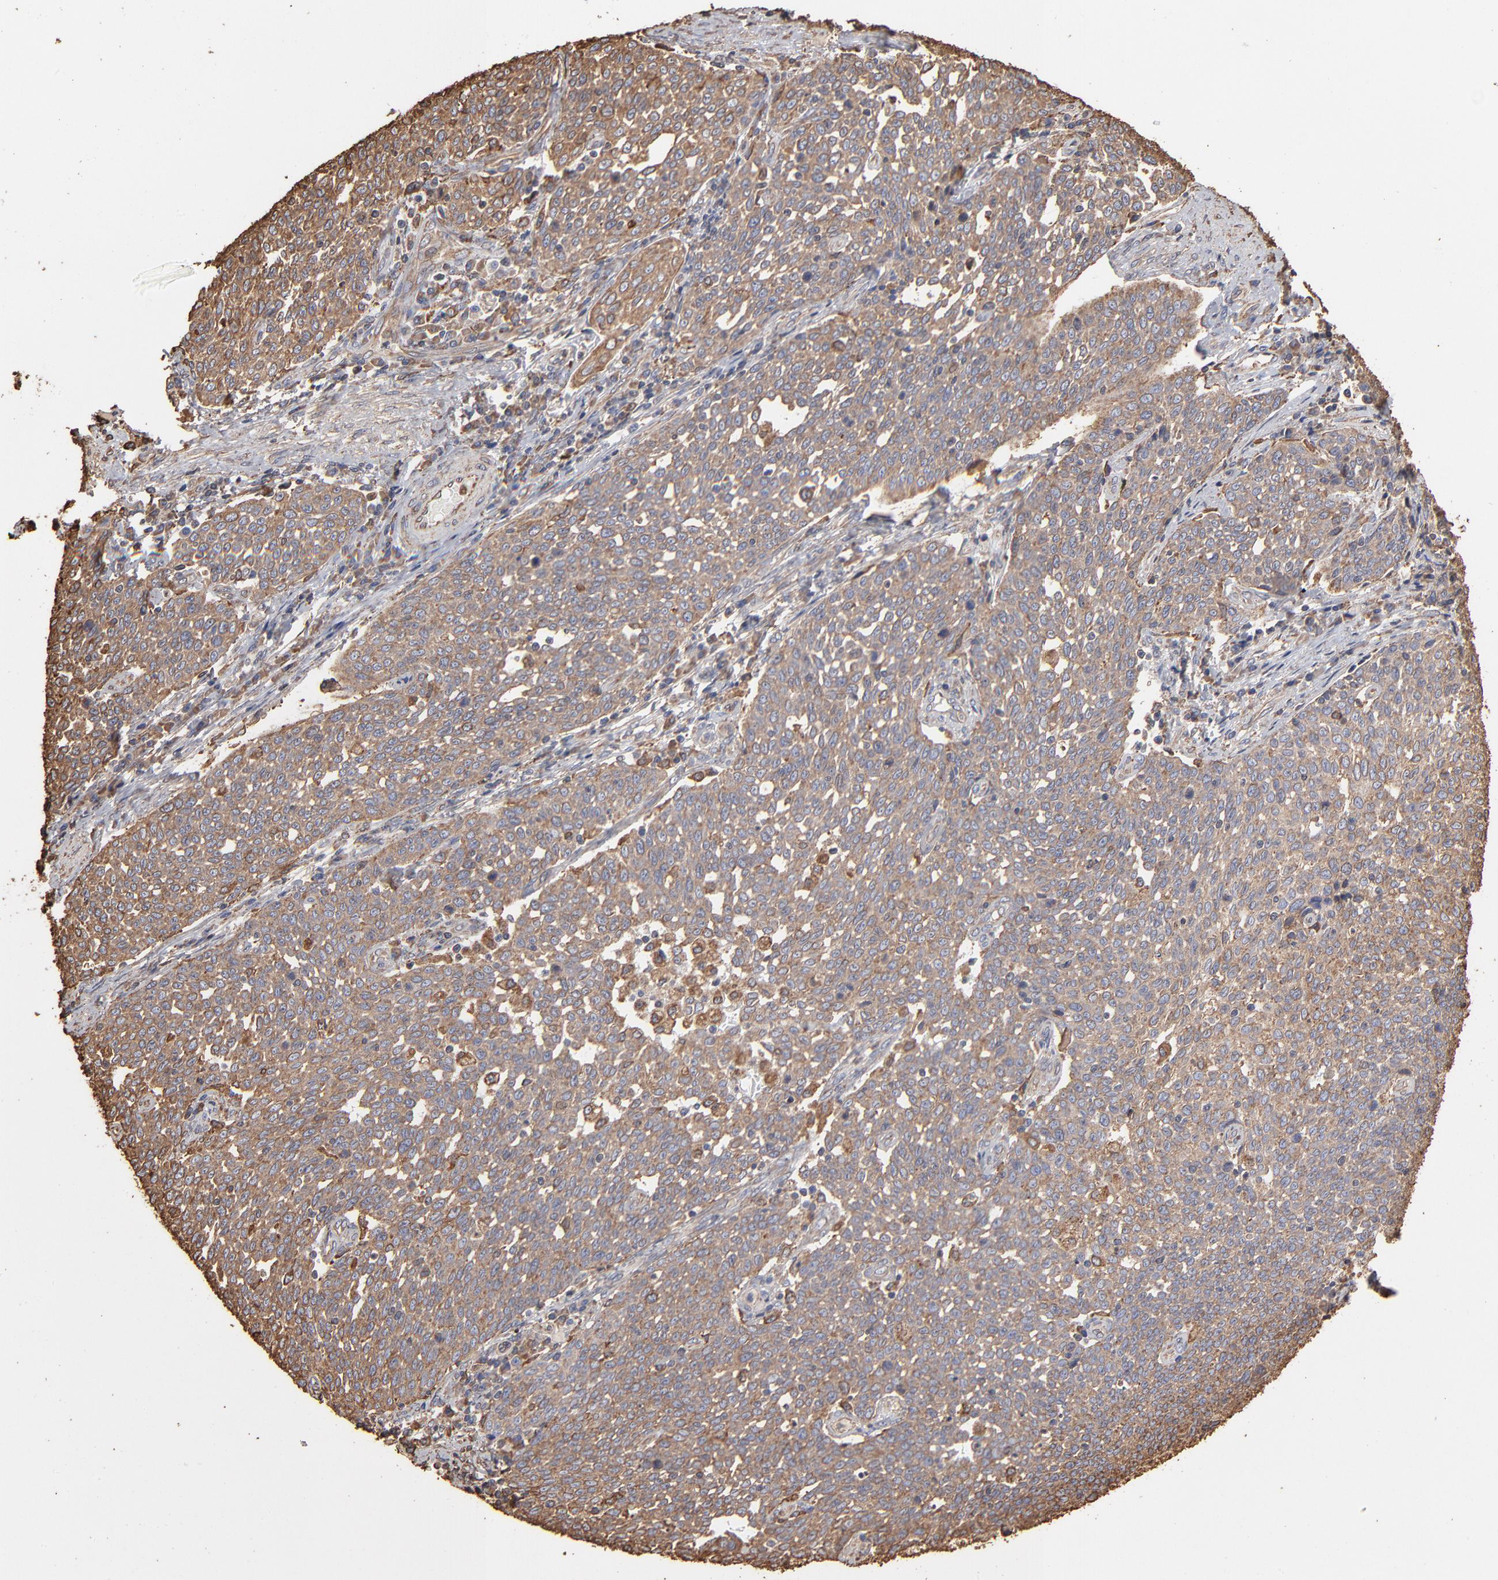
{"staining": {"intensity": "moderate", "quantity": ">75%", "location": "cytoplasmic/membranous"}, "tissue": "cervical cancer", "cell_type": "Tumor cells", "image_type": "cancer", "snomed": [{"axis": "morphology", "description": "Squamous cell carcinoma, NOS"}, {"axis": "topography", "description": "Cervix"}], "caption": "Immunohistochemistry (IHC) of cervical cancer displays medium levels of moderate cytoplasmic/membranous staining in approximately >75% of tumor cells.", "gene": "PDIA3", "patient": {"sex": "female", "age": 34}}